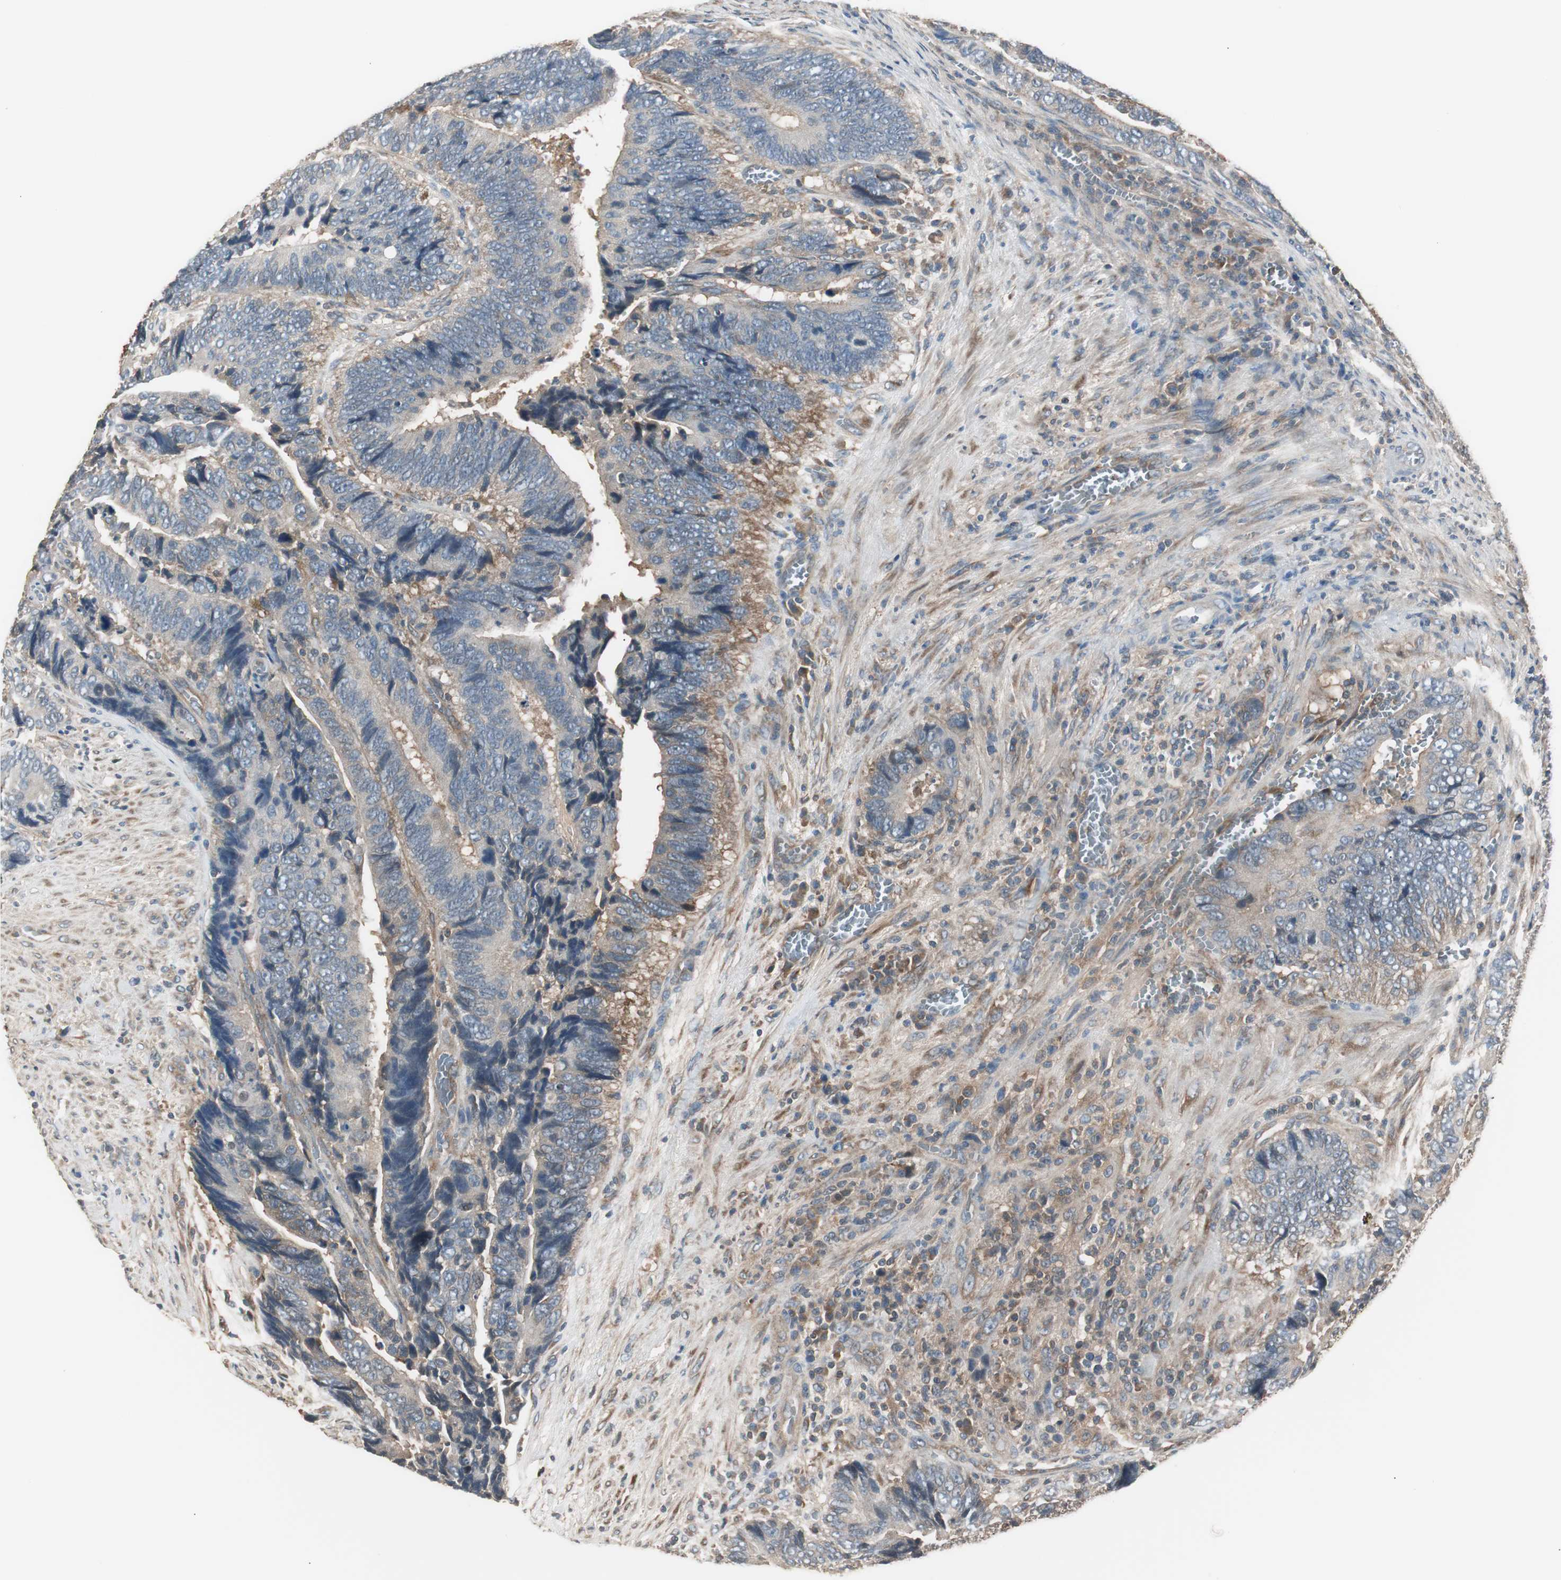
{"staining": {"intensity": "weak", "quantity": "<25%", "location": "cytoplasmic/membranous"}, "tissue": "colorectal cancer", "cell_type": "Tumor cells", "image_type": "cancer", "snomed": [{"axis": "morphology", "description": "Adenocarcinoma, NOS"}, {"axis": "topography", "description": "Colon"}], "caption": "Tumor cells show no significant protein positivity in colorectal cancer.", "gene": "CAPNS1", "patient": {"sex": "male", "age": 72}}